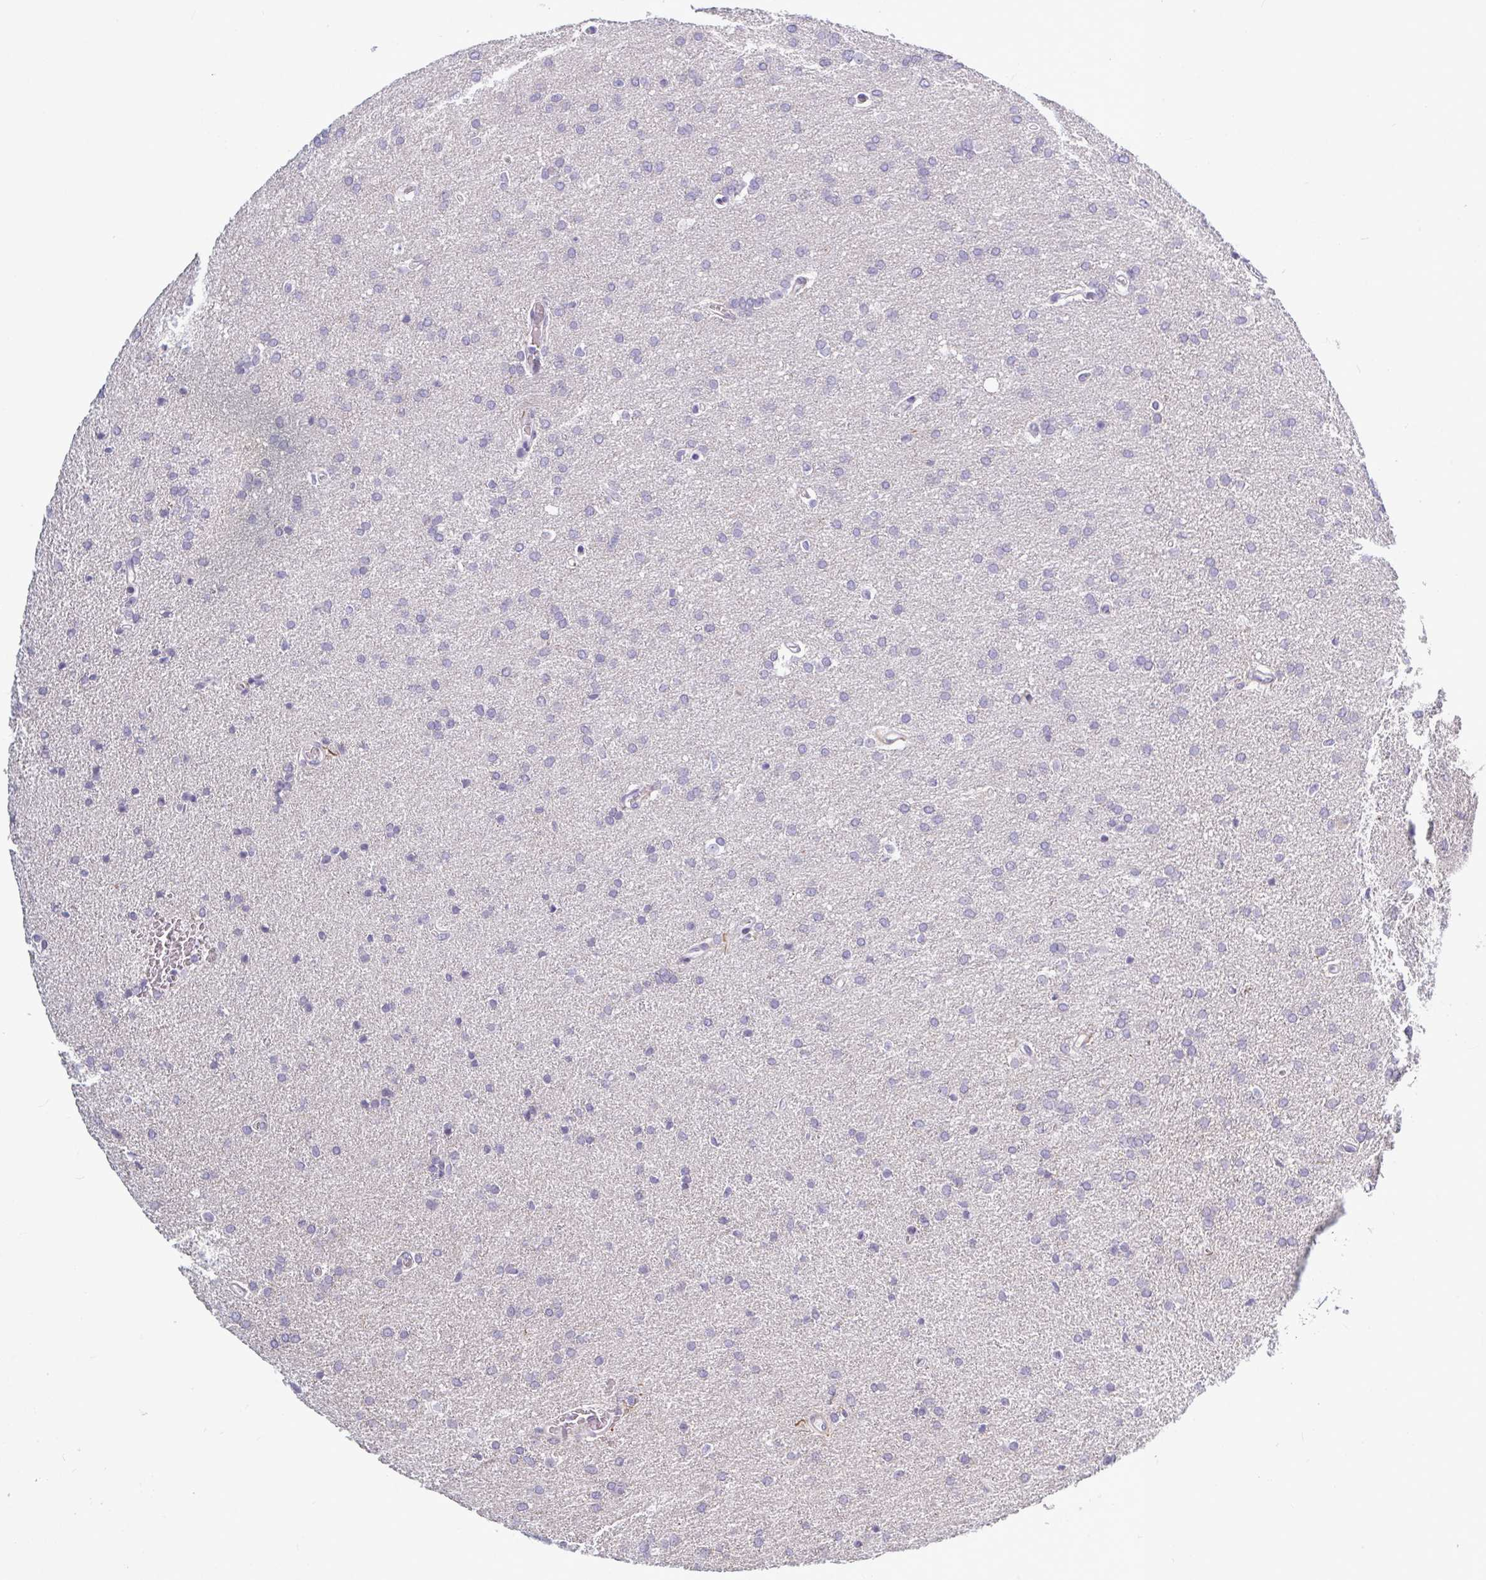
{"staining": {"intensity": "negative", "quantity": "none", "location": "none"}, "tissue": "glioma", "cell_type": "Tumor cells", "image_type": "cancer", "snomed": [{"axis": "morphology", "description": "Glioma, malignant, Low grade"}, {"axis": "topography", "description": "Brain"}], "caption": "The image demonstrates no staining of tumor cells in glioma.", "gene": "TCEAL8", "patient": {"sex": "female", "age": 34}}